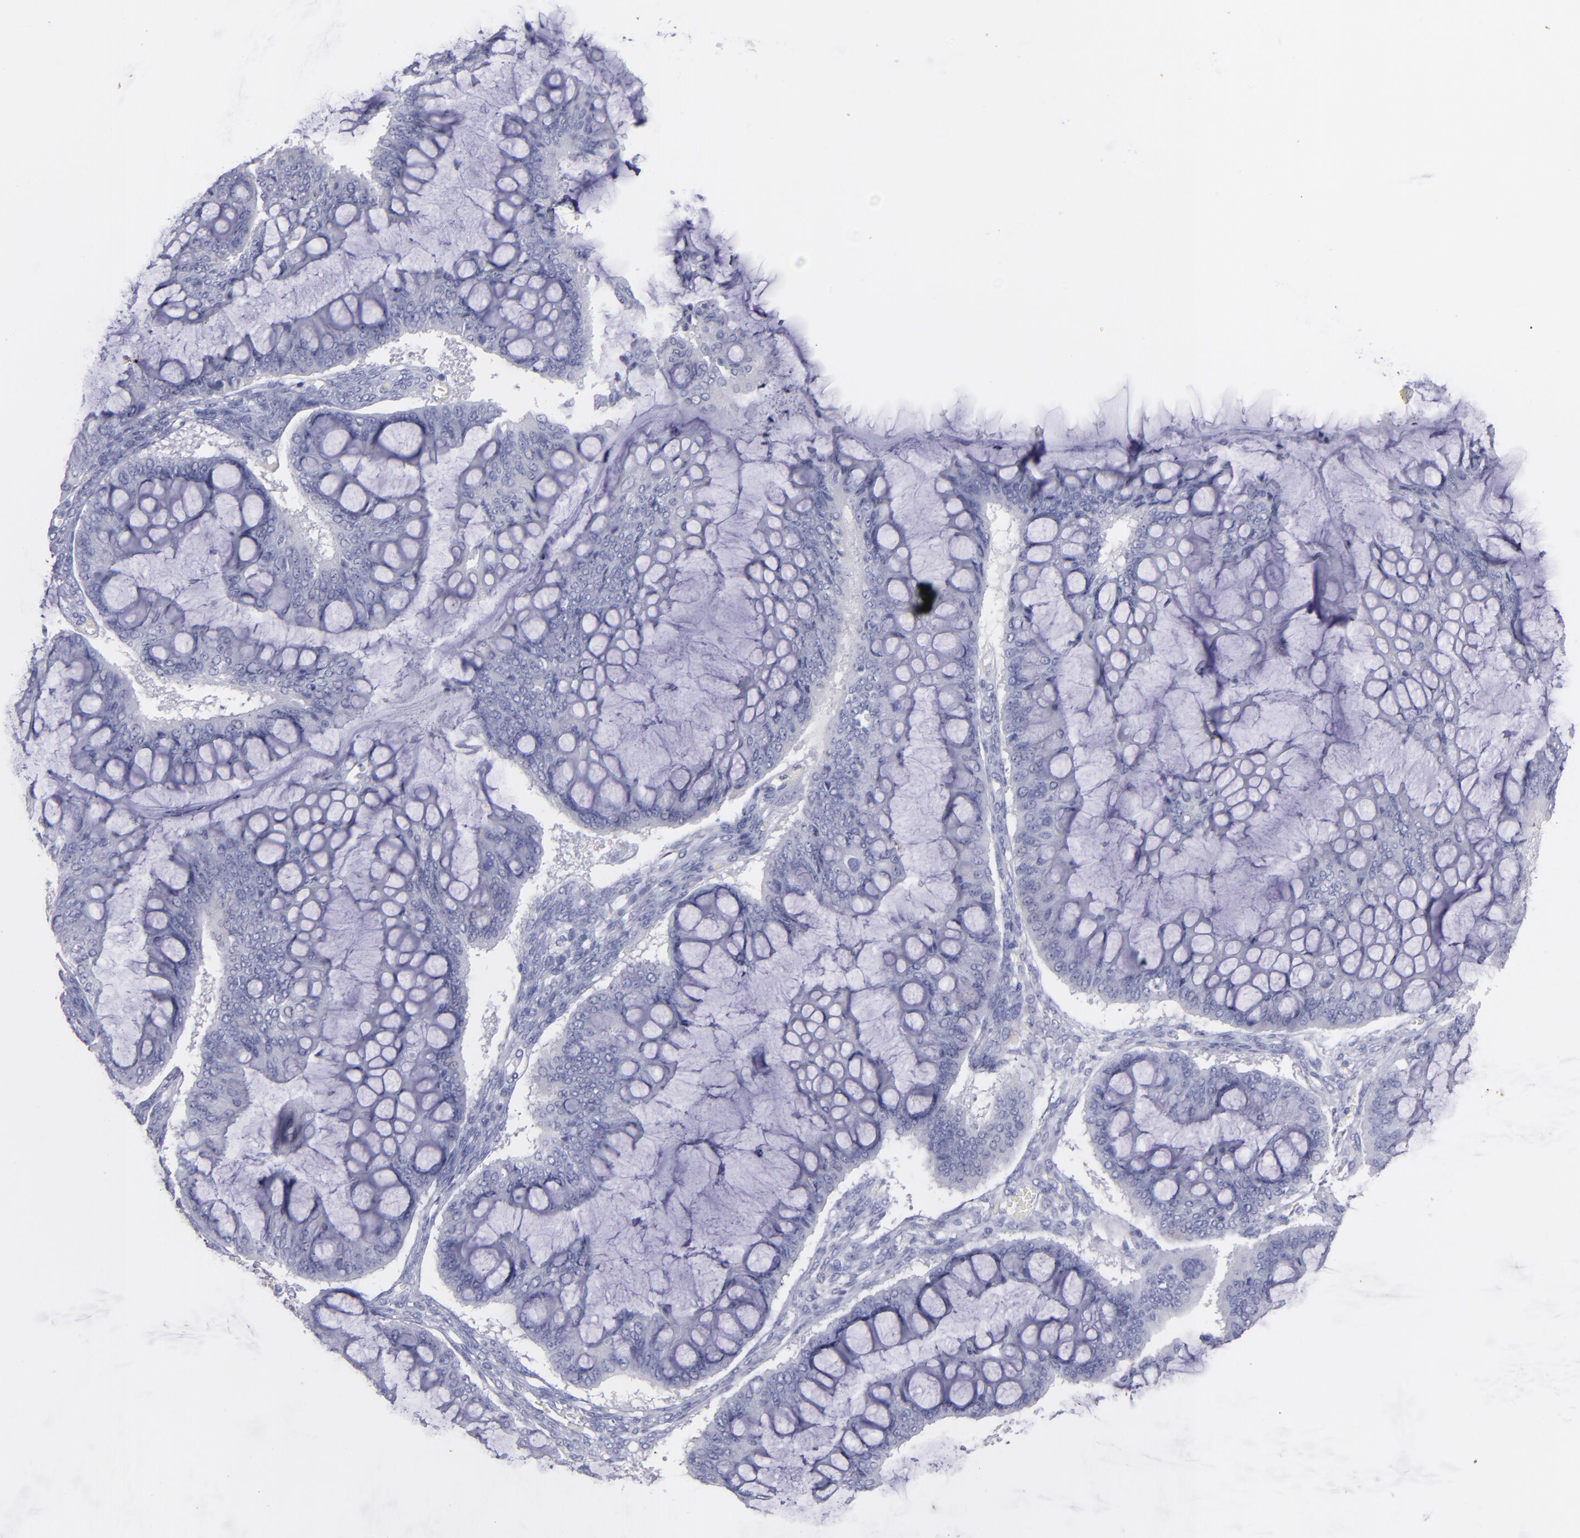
{"staining": {"intensity": "negative", "quantity": "none", "location": "none"}, "tissue": "ovarian cancer", "cell_type": "Tumor cells", "image_type": "cancer", "snomed": [{"axis": "morphology", "description": "Cystadenocarcinoma, mucinous, NOS"}, {"axis": "topography", "description": "Ovary"}], "caption": "Tumor cells are negative for brown protein staining in mucinous cystadenocarcinoma (ovarian).", "gene": "SNAP25", "patient": {"sex": "female", "age": 73}}